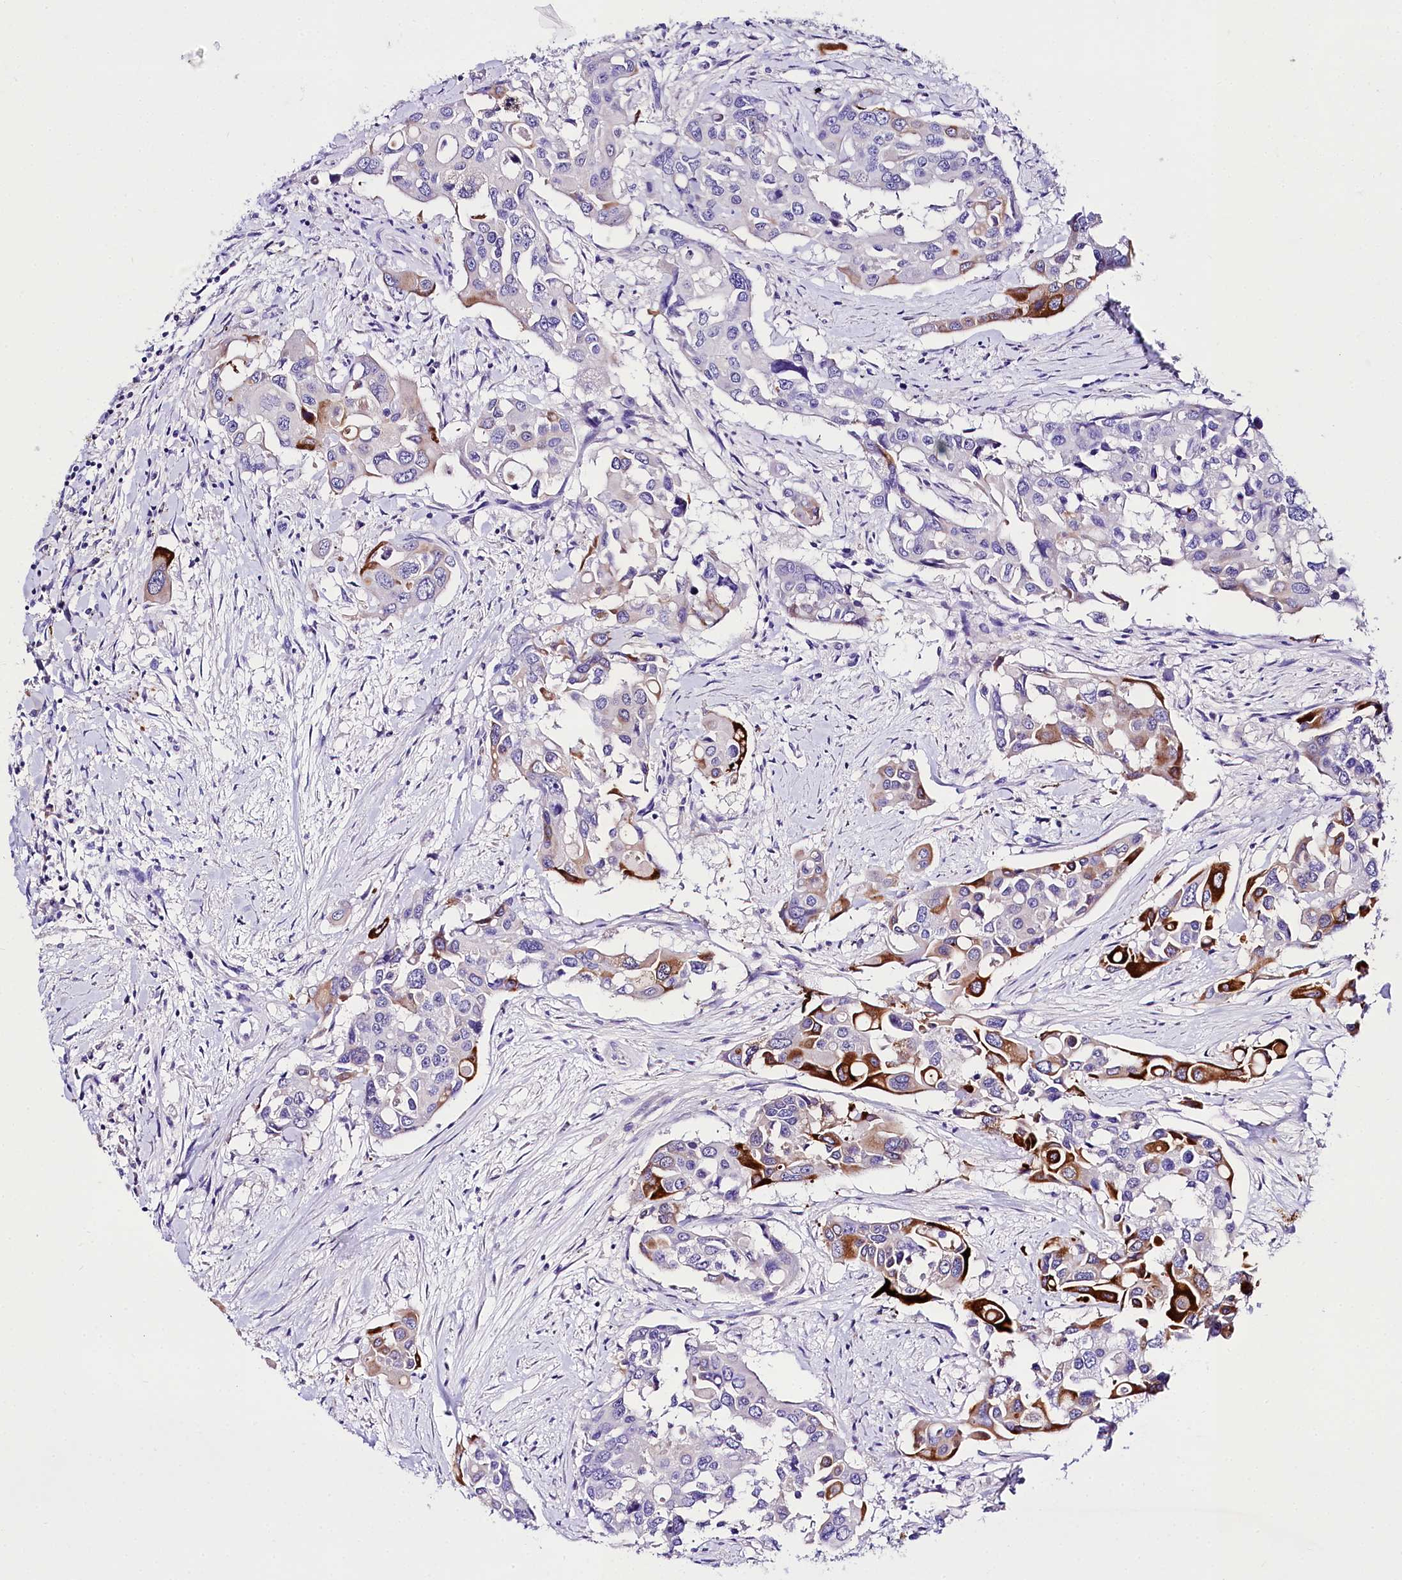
{"staining": {"intensity": "strong", "quantity": "<25%", "location": "cytoplasmic/membranous"}, "tissue": "colorectal cancer", "cell_type": "Tumor cells", "image_type": "cancer", "snomed": [{"axis": "morphology", "description": "Adenocarcinoma, NOS"}, {"axis": "topography", "description": "Colon"}], "caption": "Human adenocarcinoma (colorectal) stained with a protein marker shows strong staining in tumor cells.", "gene": "A2ML1", "patient": {"sex": "male", "age": 77}}